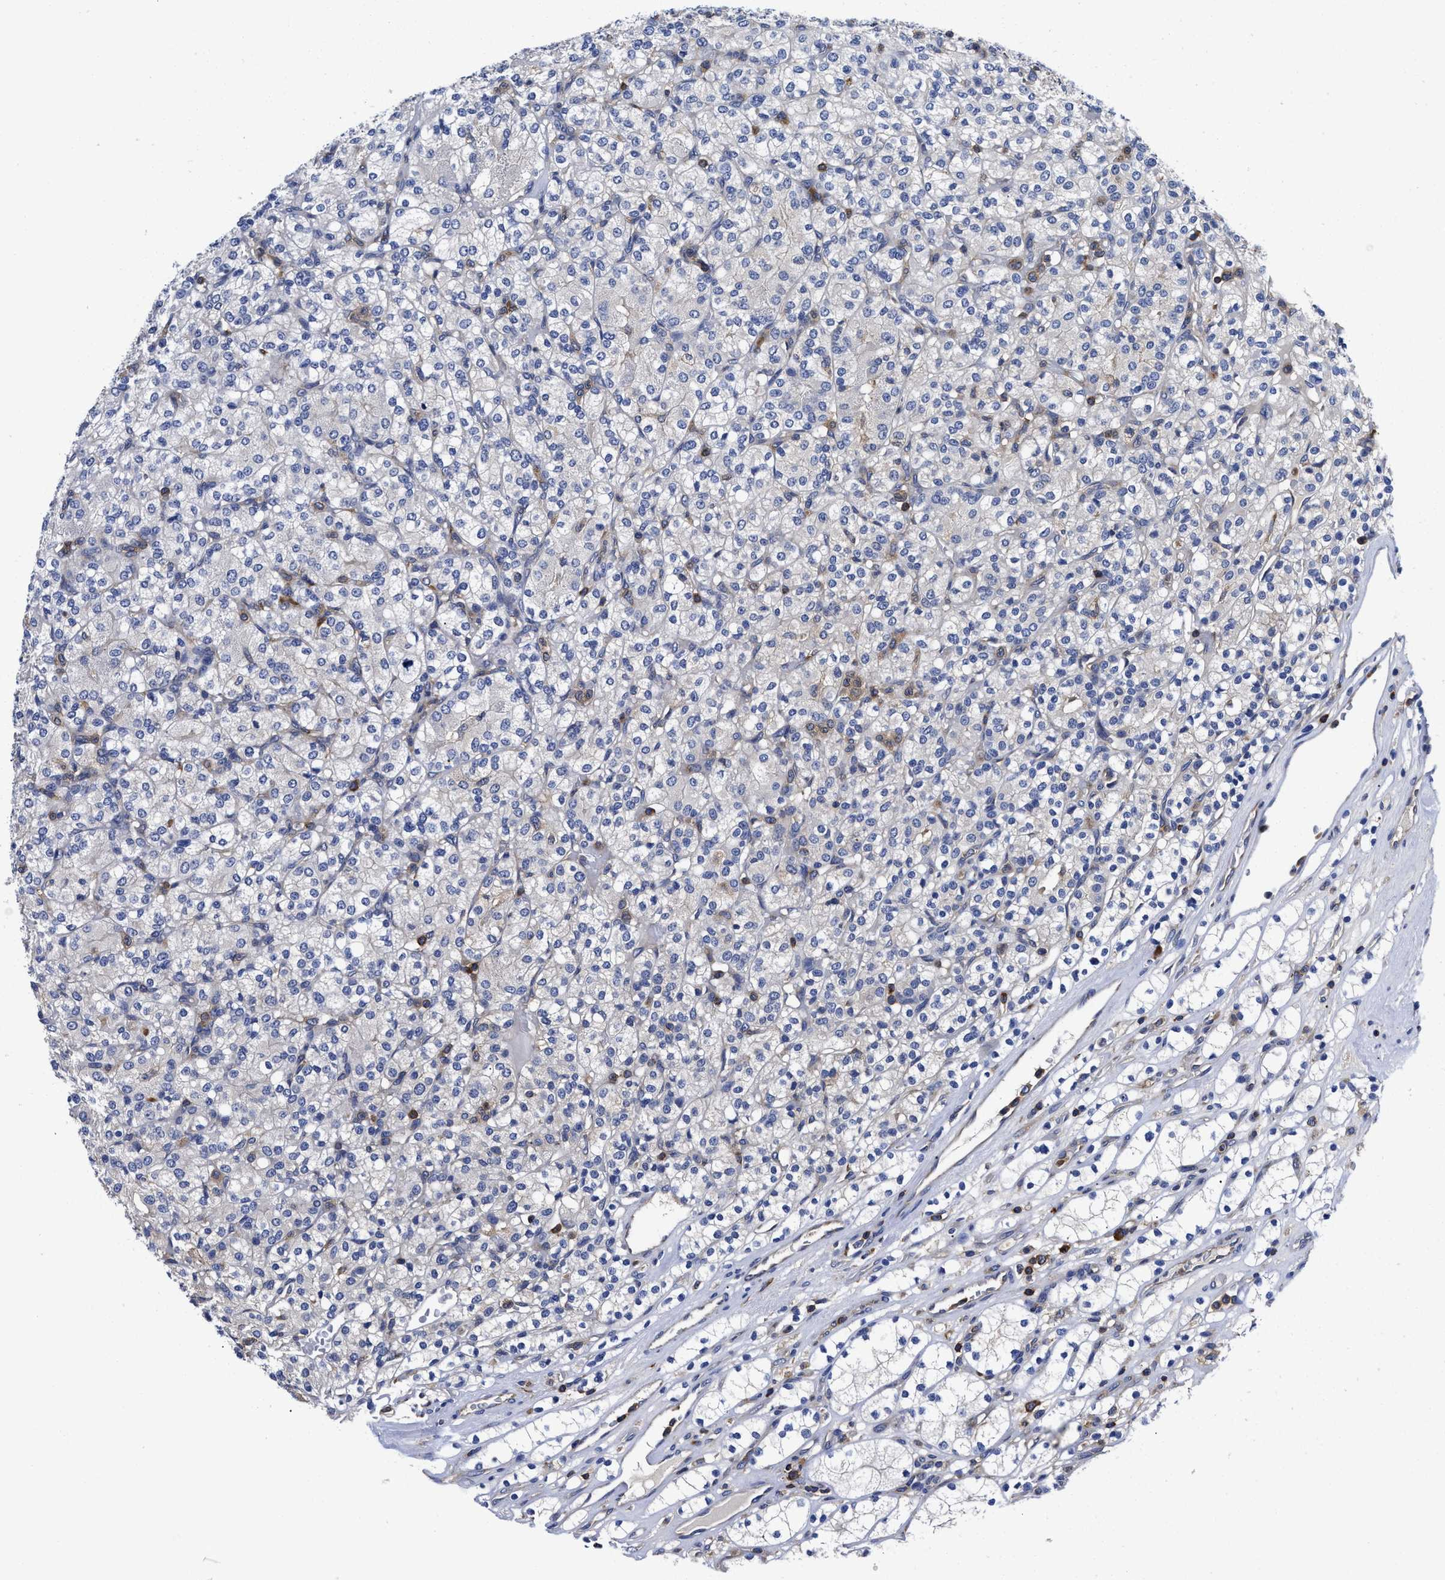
{"staining": {"intensity": "negative", "quantity": "none", "location": "none"}, "tissue": "renal cancer", "cell_type": "Tumor cells", "image_type": "cancer", "snomed": [{"axis": "morphology", "description": "Adenocarcinoma, NOS"}, {"axis": "topography", "description": "Kidney"}], "caption": "Immunohistochemistry (IHC) of renal cancer shows no staining in tumor cells.", "gene": "YARS1", "patient": {"sex": "male", "age": 77}}